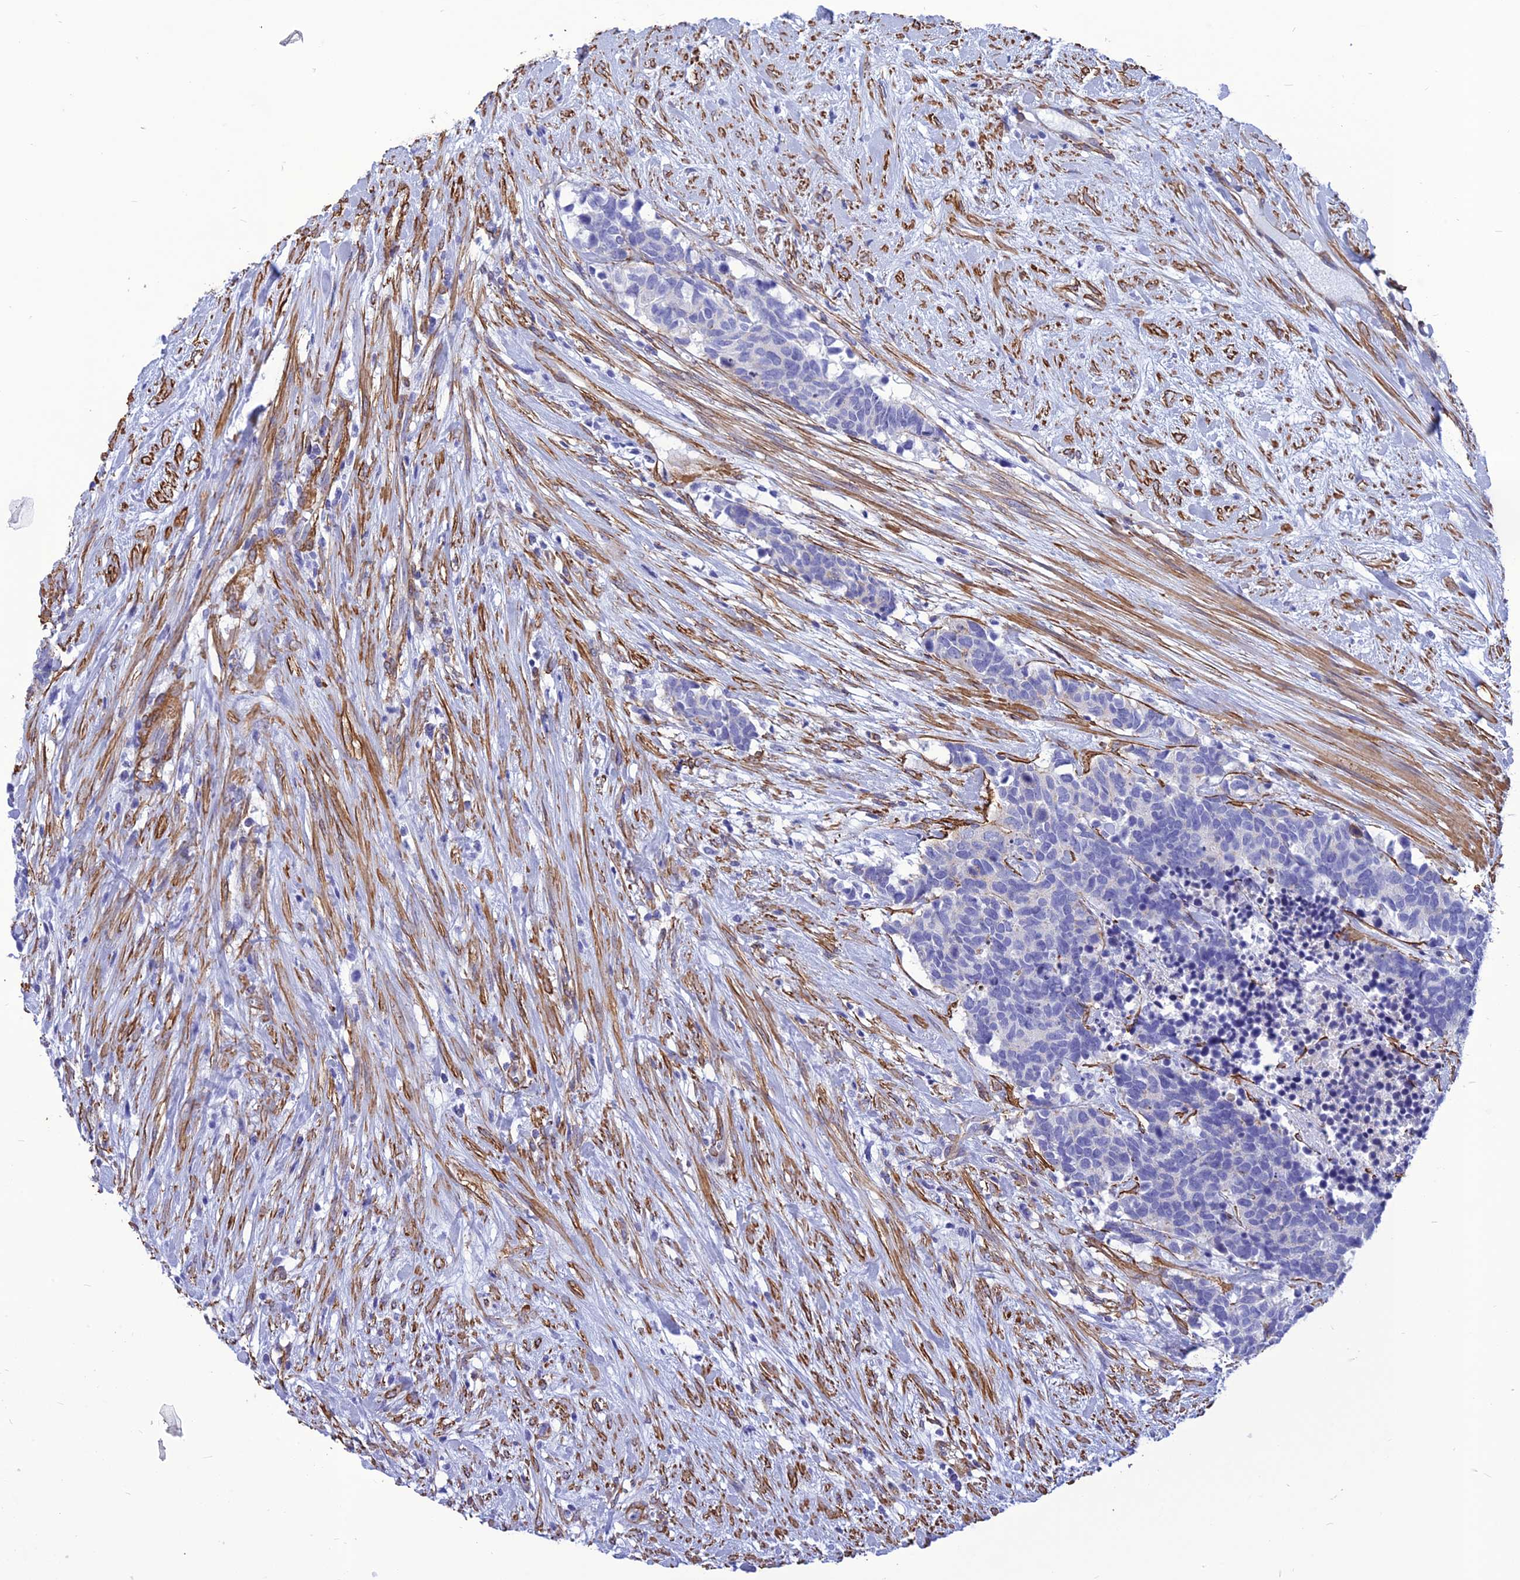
{"staining": {"intensity": "negative", "quantity": "none", "location": "none"}, "tissue": "carcinoid", "cell_type": "Tumor cells", "image_type": "cancer", "snomed": [{"axis": "morphology", "description": "Carcinoma, NOS"}, {"axis": "morphology", "description": "Carcinoid, malignant, NOS"}, {"axis": "topography", "description": "Prostate"}], "caption": "Protein analysis of carcinoid reveals no significant staining in tumor cells.", "gene": "NKD1", "patient": {"sex": "male", "age": 57}}